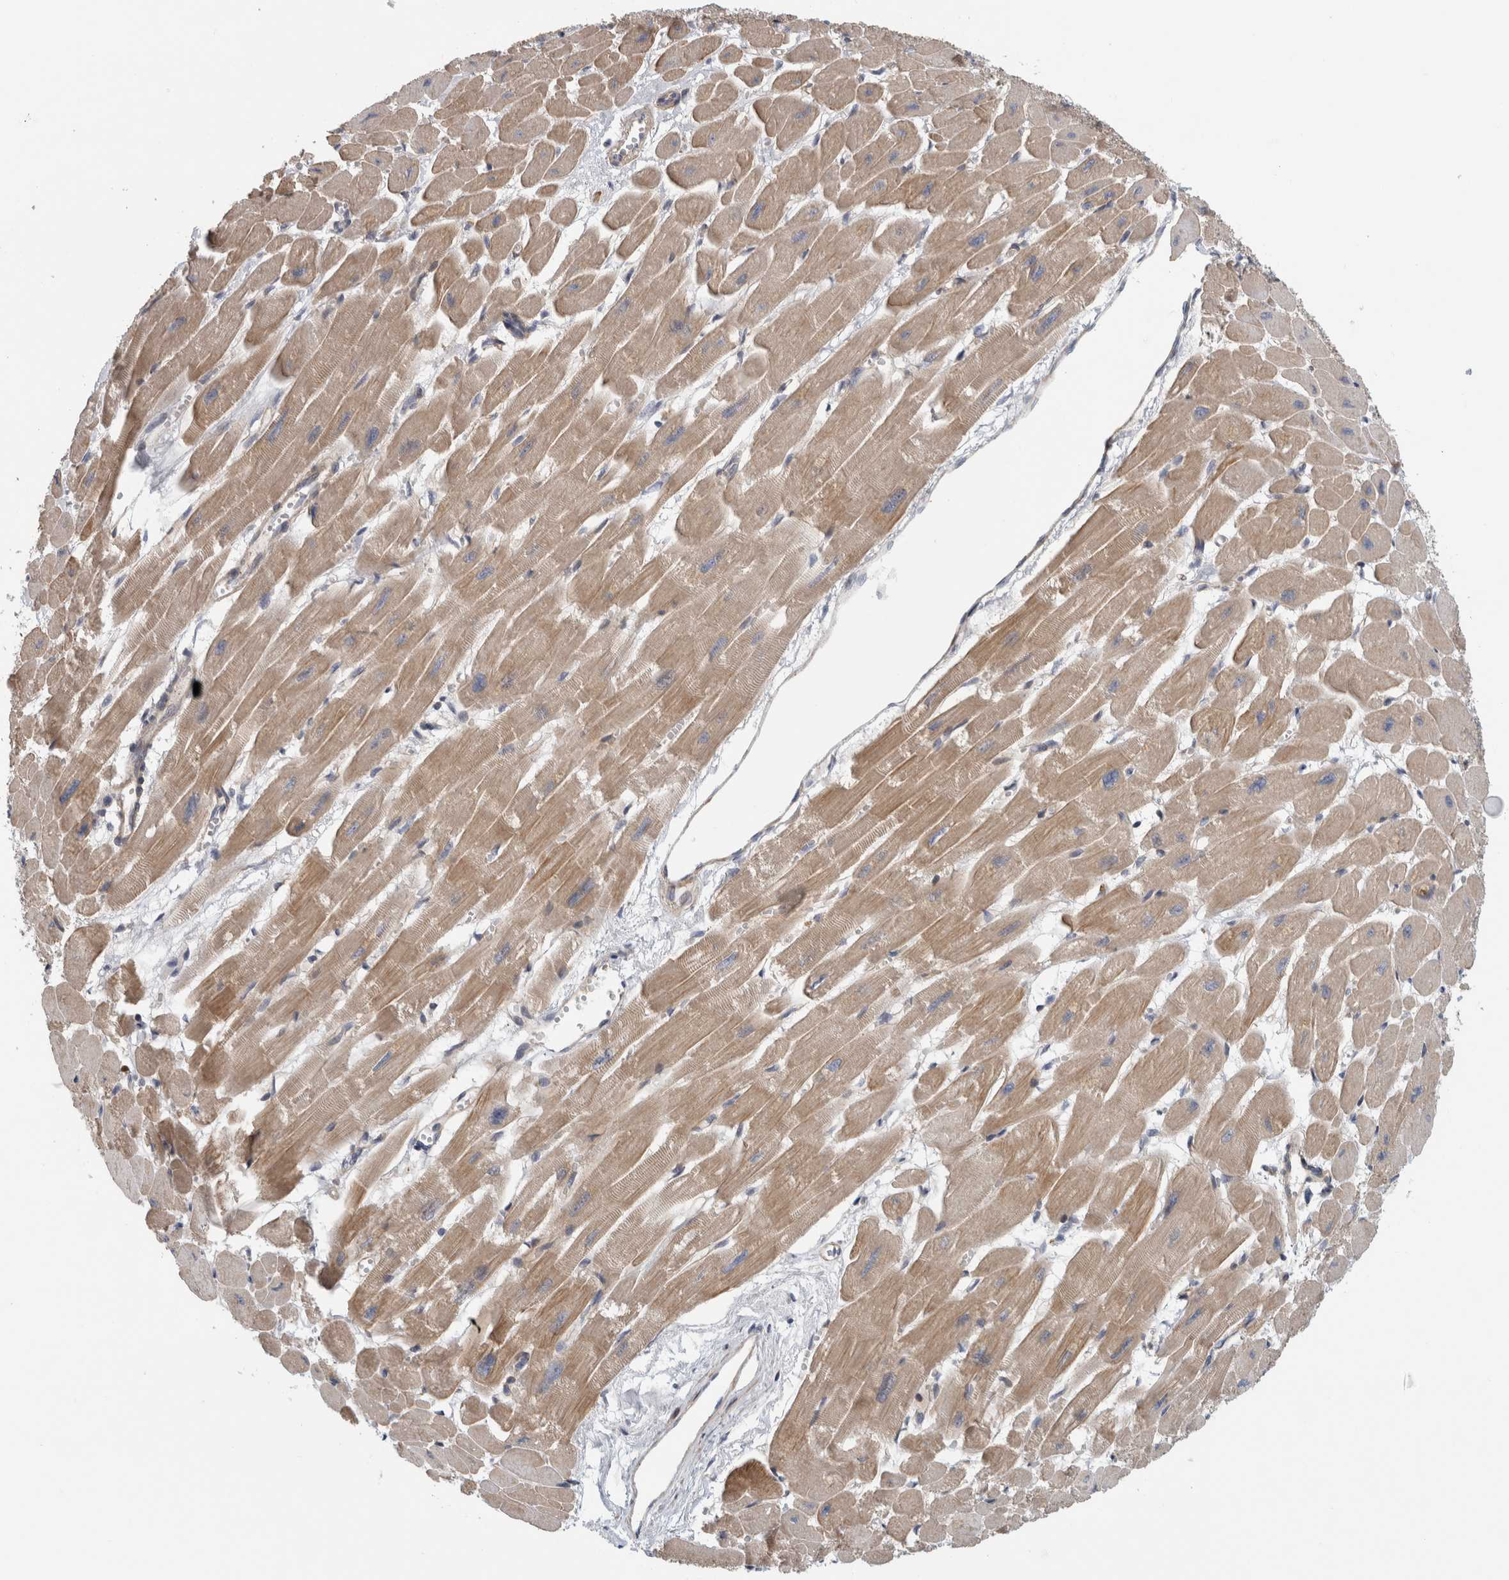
{"staining": {"intensity": "moderate", "quantity": ">75%", "location": "cytoplasmic/membranous"}, "tissue": "heart muscle", "cell_type": "Cardiomyocytes", "image_type": "normal", "snomed": [{"axis": "morphology", "description": "Normal tissue, NOS"}, {"axis": "topography", "description": "Heart"}], "caption": "The histopathology image exhibits a brown stain indicating the presence of a protein in the cytoplasmic/membranous of cardiomyocytes in heart muscle. The staining is performed using DAB (3,3'-diaminobenzidine) brown chromogen to label protein expression. The nuclei are counter-stained blue using hematoxylin.", "gene": "ZNF804B", "patient": {"sex": "female", "age": 54}}